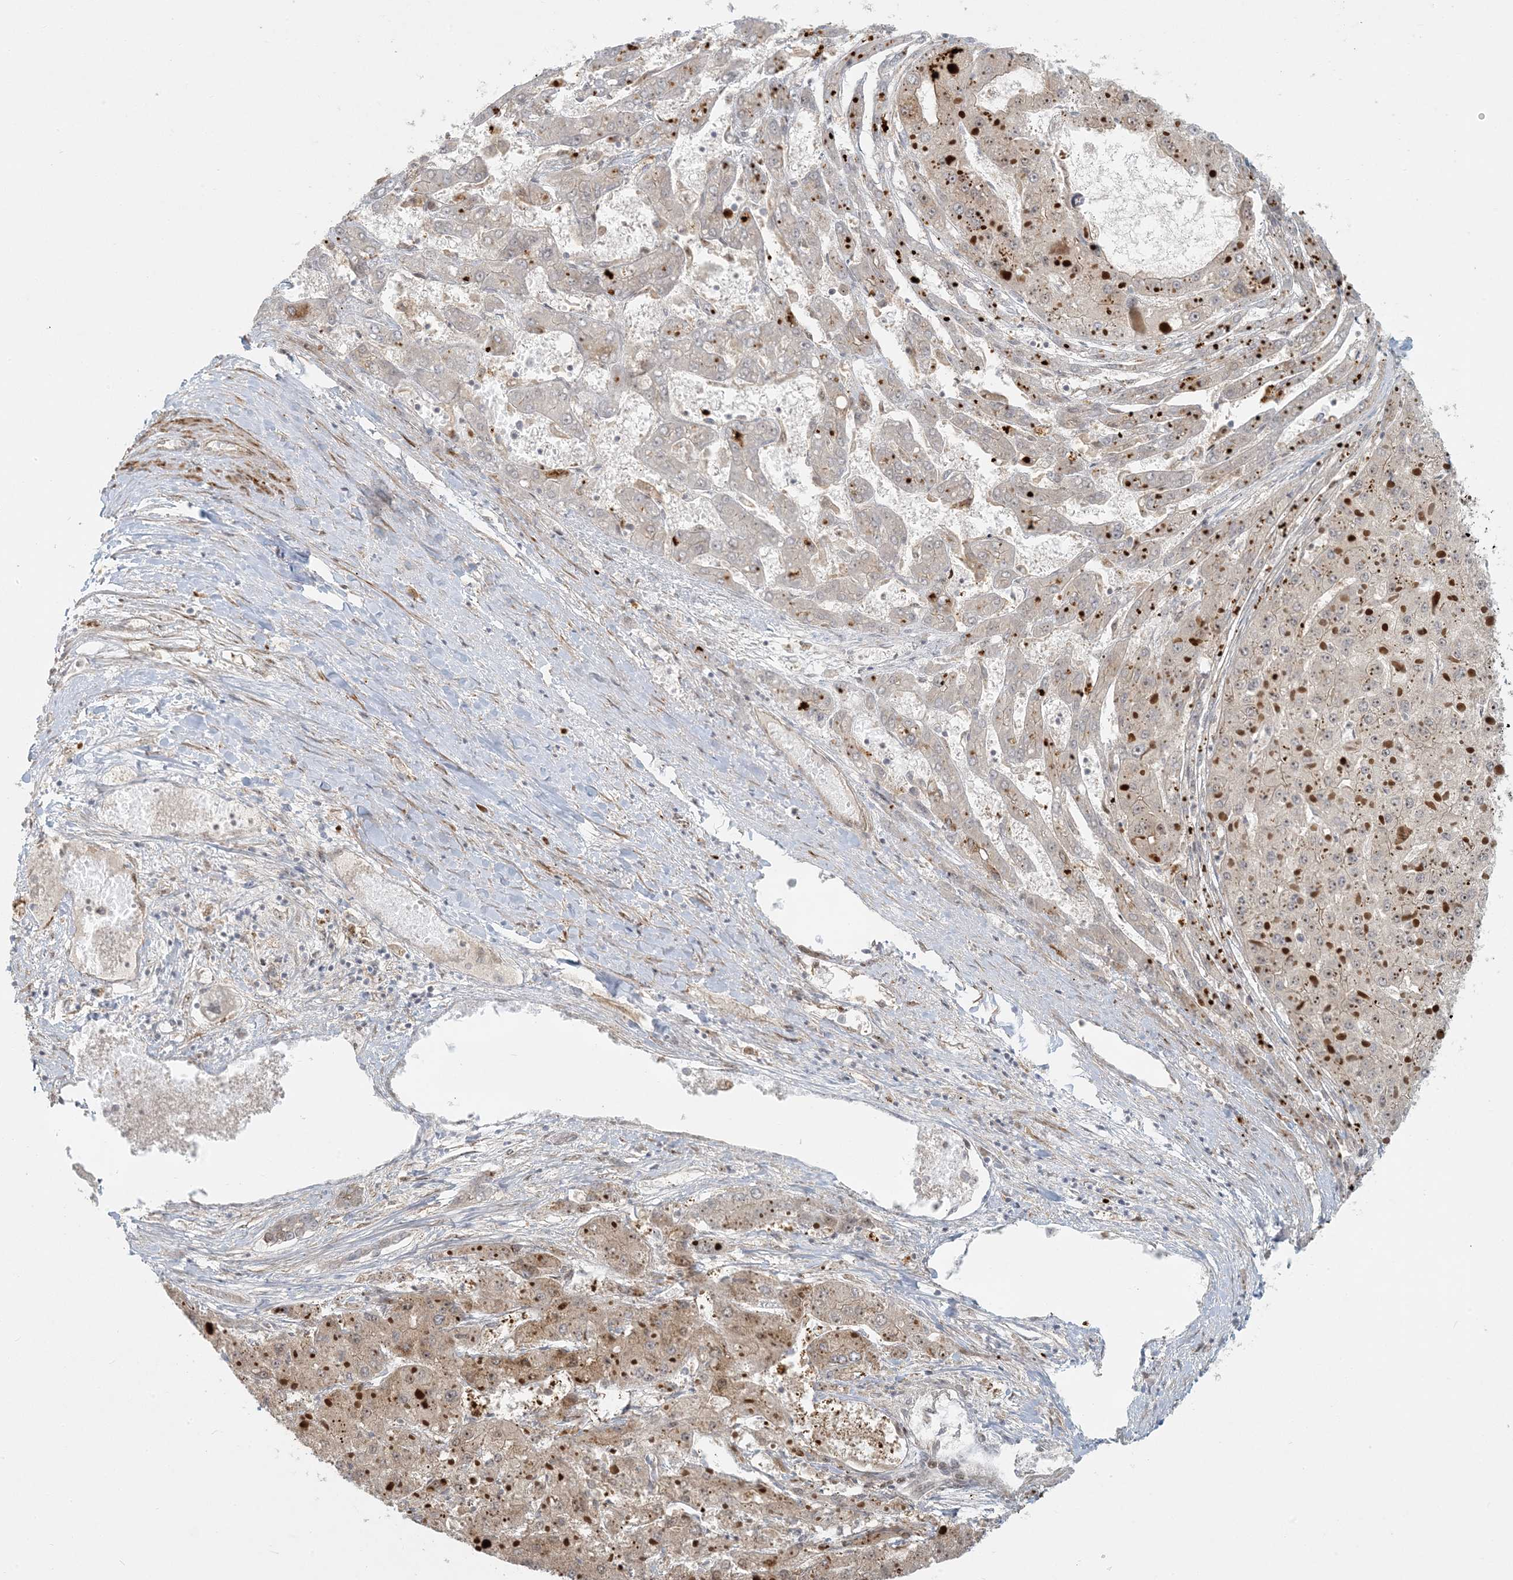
{"staining": {"intensity": "weak", "quantity": "<25%", "location": "cytoplasmic/membranous,nuclear"}, "tissue": "liver cancer", "cell_type": "Tumor cells", "image_type": "cancer", "snomed": [{"axis": "morphology", "description": "Carcinoma, Hepatocellular, NOS"}, {"axis": "topography", "description": "Liver"}], "caption": "DAB immunohistochemical staining of liver cancer (hepatocellular carcinoma) reveals no significant positivity in tumor cells.", "gene": "BCORL1", "patient": {"sex": "female", "age": 73}}